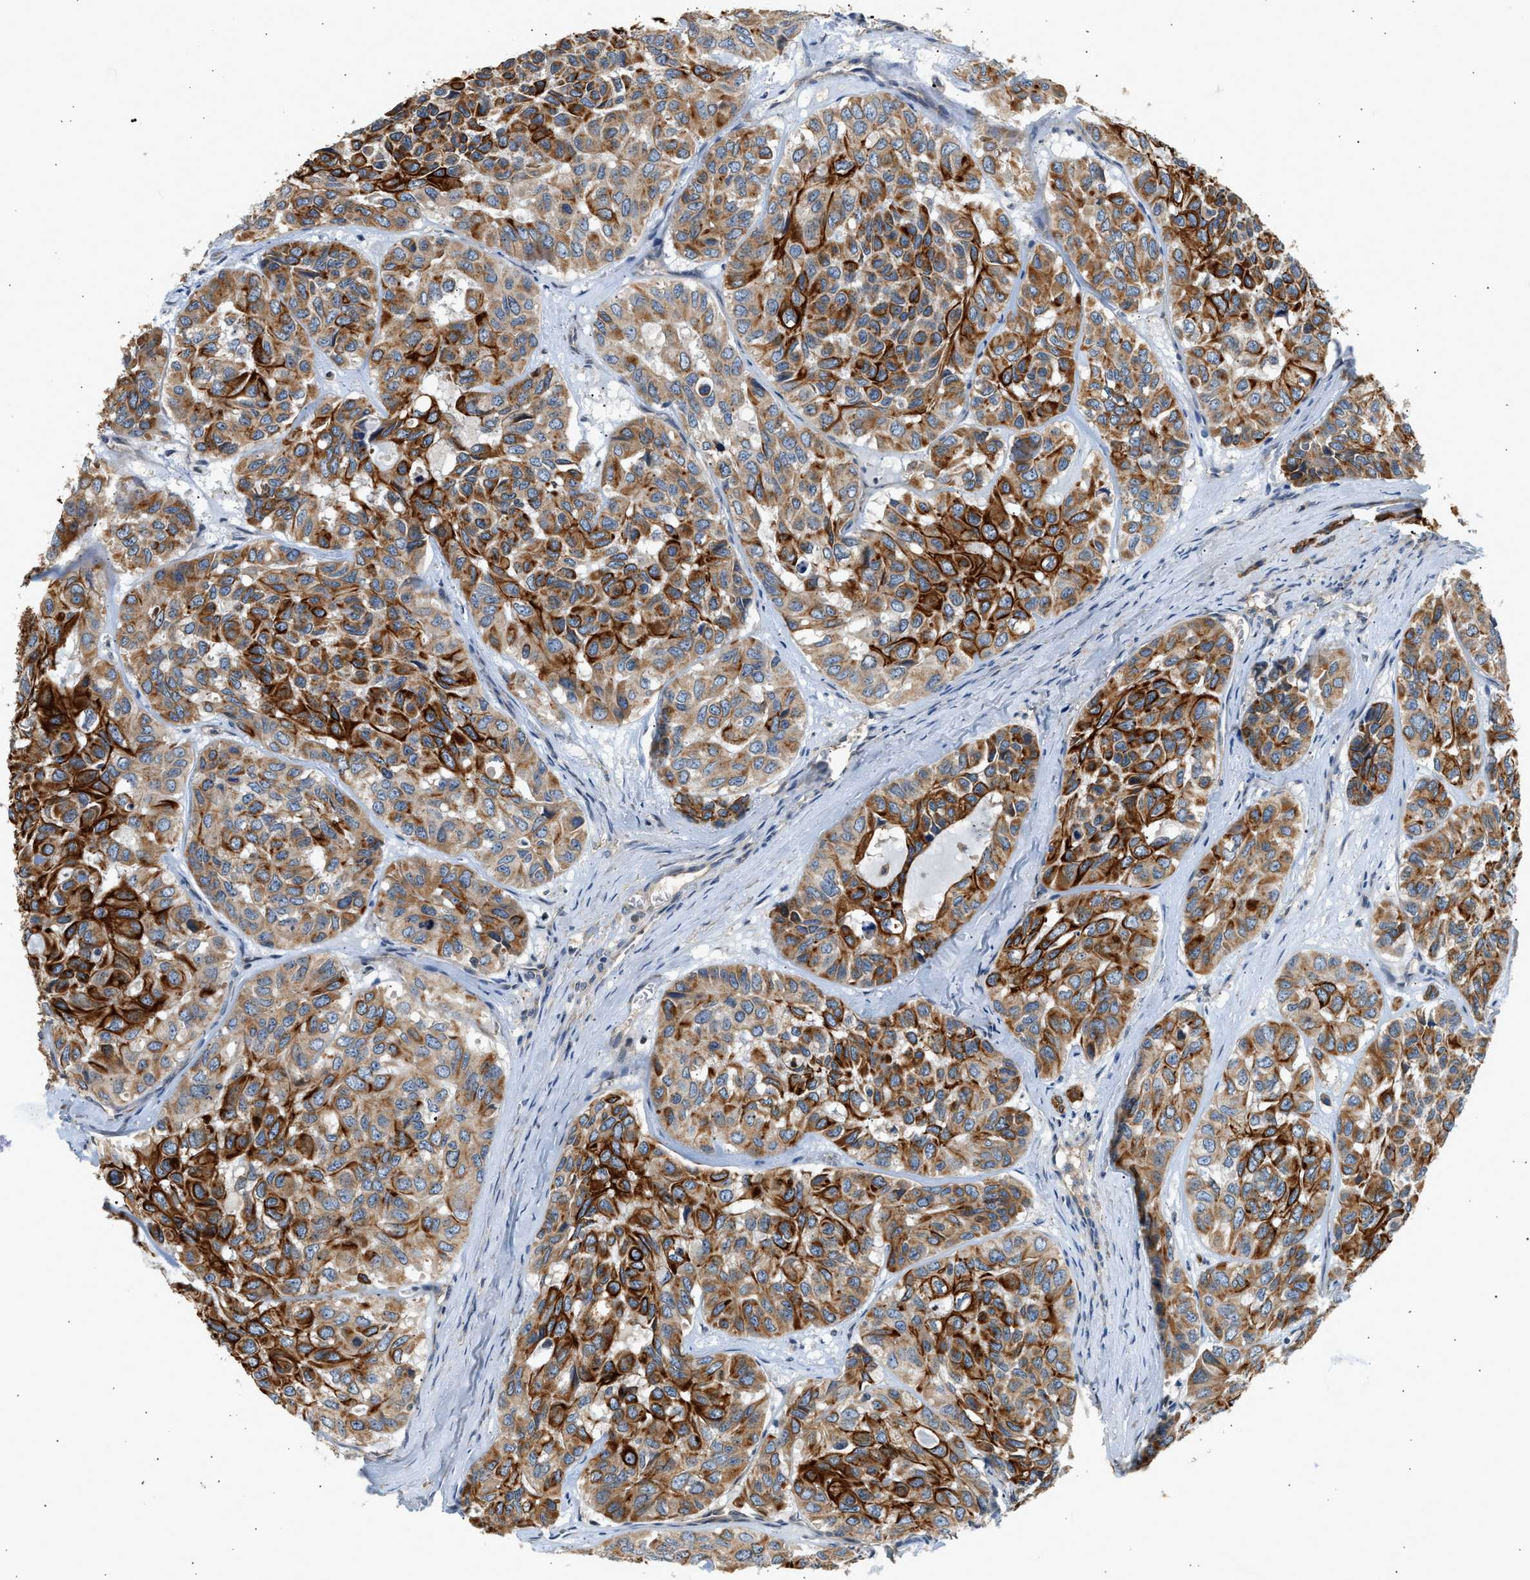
{"staining": {"intensity": "strong", "quantity": ">75%", "location": "cytoplasmic/membranous"}, "tissue": "head and neck cancer", "cell_type": "Tumor cells", "image_type": "cancer", "snomed": [{"axis": "morphology", "description": "Adenocarcinoma, NOS"}, {"axis": "topography", "description": "Salivary gland, NOS"}, {"axis": "topography", "description": "Head-Neck"}], "caption": "Protein positivity by IHC displays strong cytoplasmic/membranous positivity in approximately >75% of tumor cells in head and neck adenocarcinoma.", "gene": "WDR31", "patient": {"sex": "female", "age": 76}}